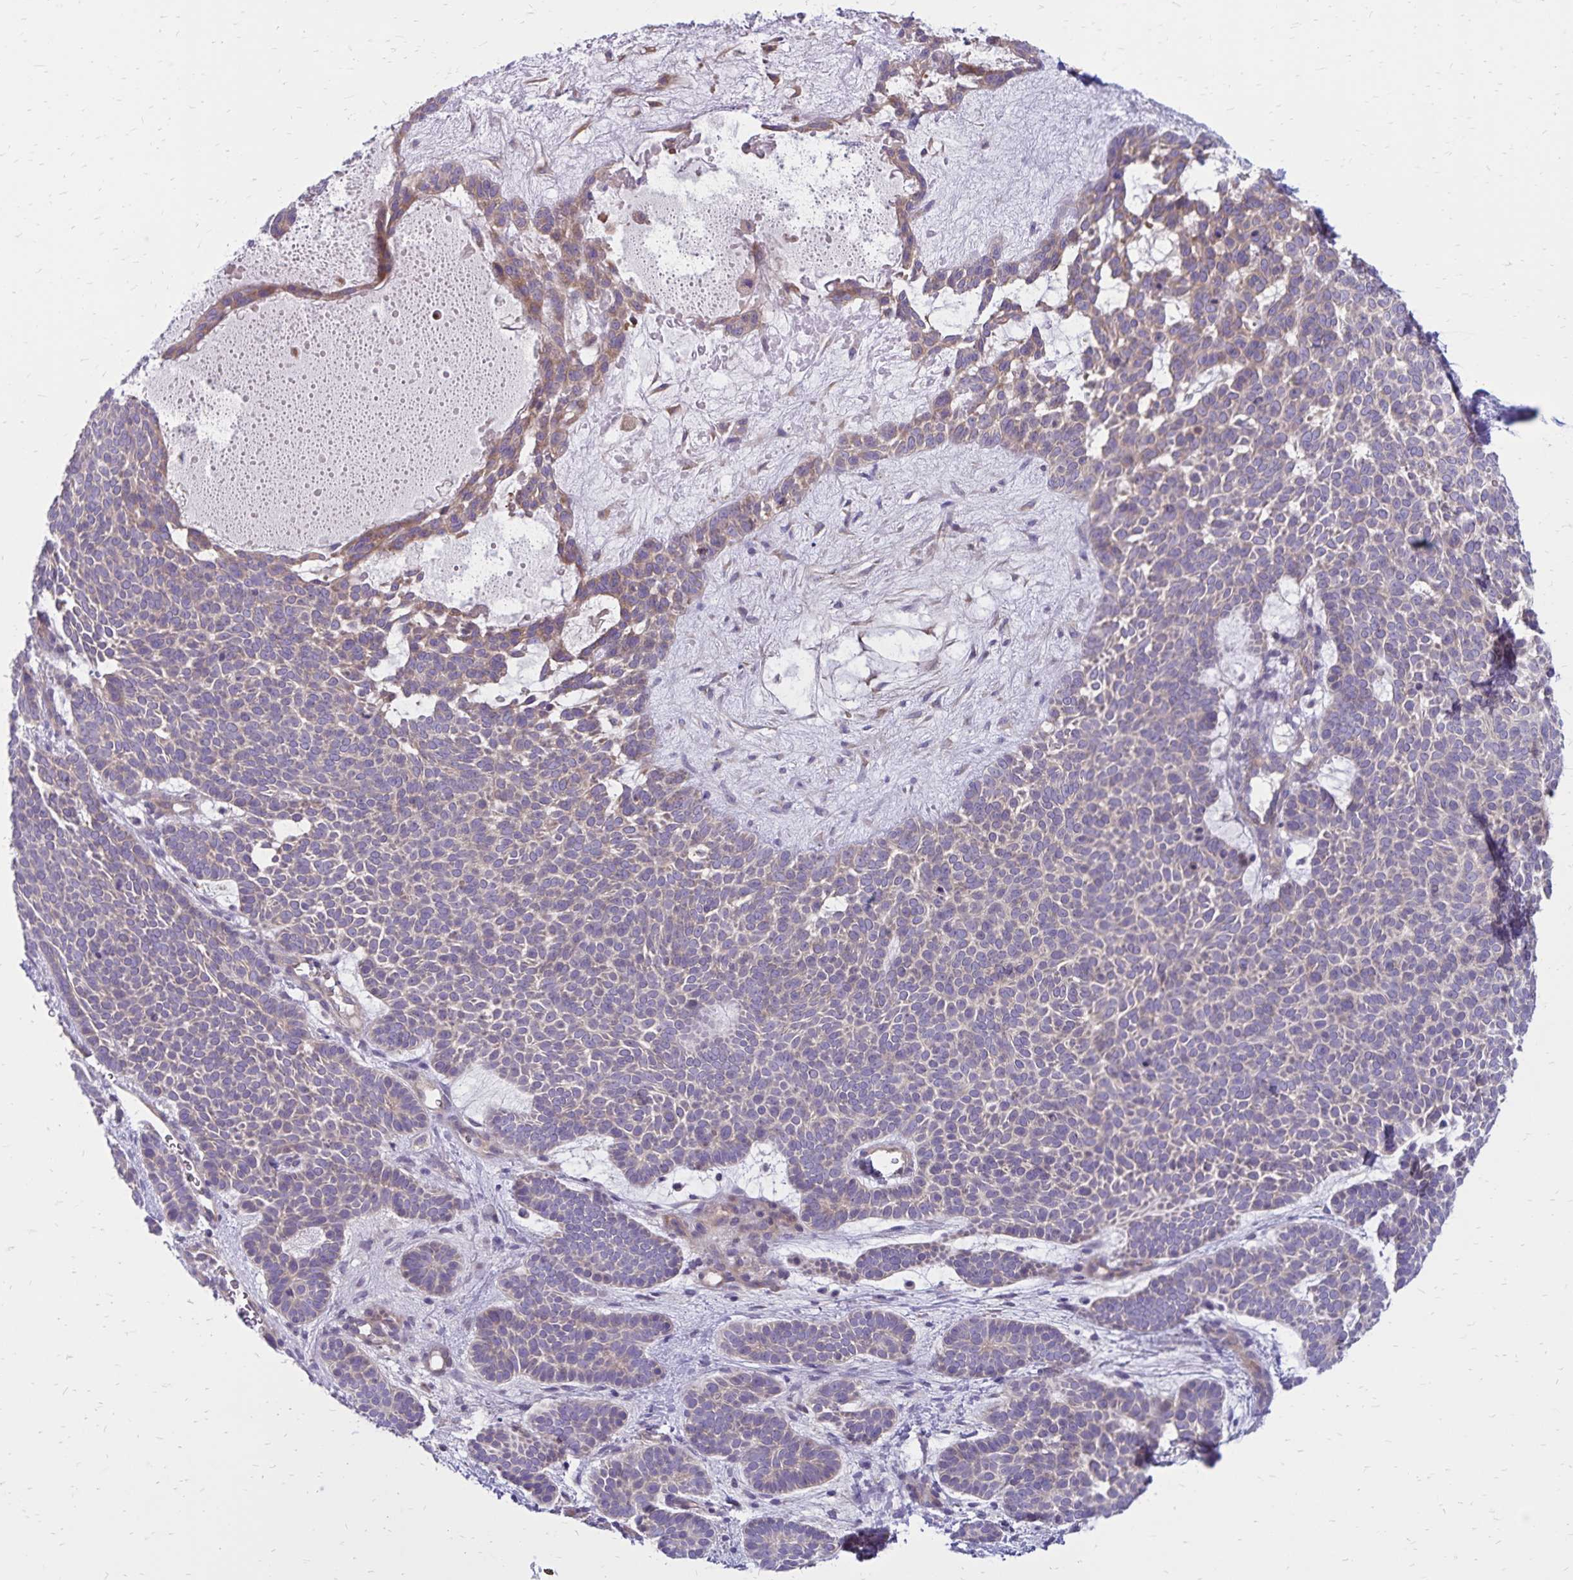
{"staining": {"intensity": "weak", "quantity": "<25%", "location": "cytoplasmic/membranous"}, "tissue": "skin cancer", "cell_type": "Tumor cells", "image_type": "cancer", "snomed": [{"axis": "morphology", "description": "Basal cell carcinoma"}, {"axis": "topography", "description": "Skin"}], "caption": "DAB (3,3'-diaminobenzidine) immunohistochemical staining of basal cell carcinoma (skin) exhibits no significant positivity in tumor cells.", "gene": "FSD1", "patient": {"sex": "female", "age": 82}}